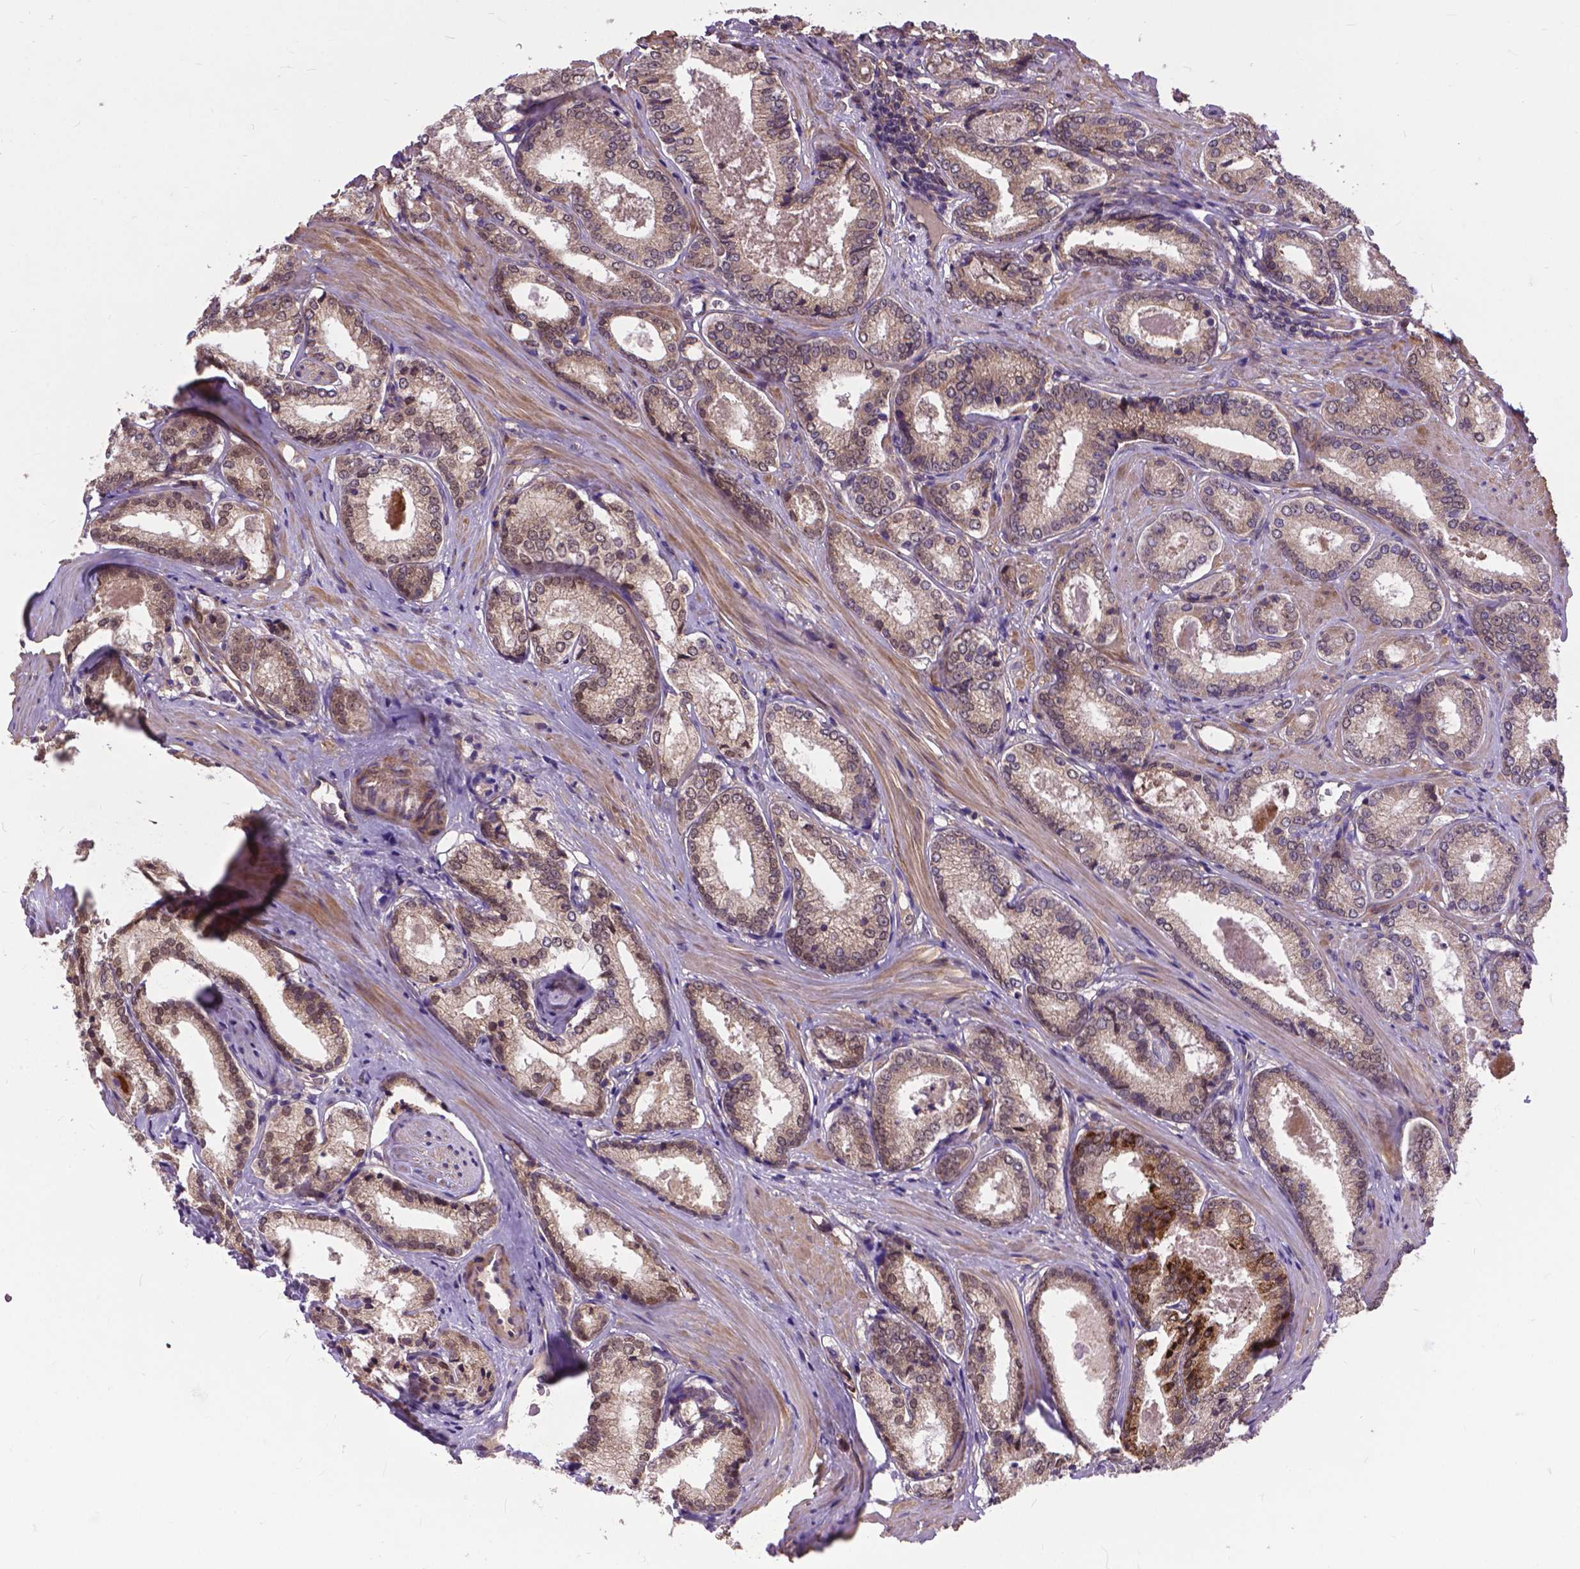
{"staining": {"intensity": "weak", "quantity": ">75%", "location": "cytoplasmic/membranous"}, "tissue": "prostate cancer", "cell_type": "Tumor cells", "image_type": "cancer", "snomed": [{"axis": "morphology", "description": "Adenocarcinoma, Low grade"}, {"axis": "topography", "description": "Prostate"}], "caption": "Protein staining demonstrates weak cytoplasmic/membranous staining in about >75% of tumor cells in prostate adenocarcinoma (low-grade).", "gene": "ZNF616", "patient": {"sex": "male", "age": 56}}